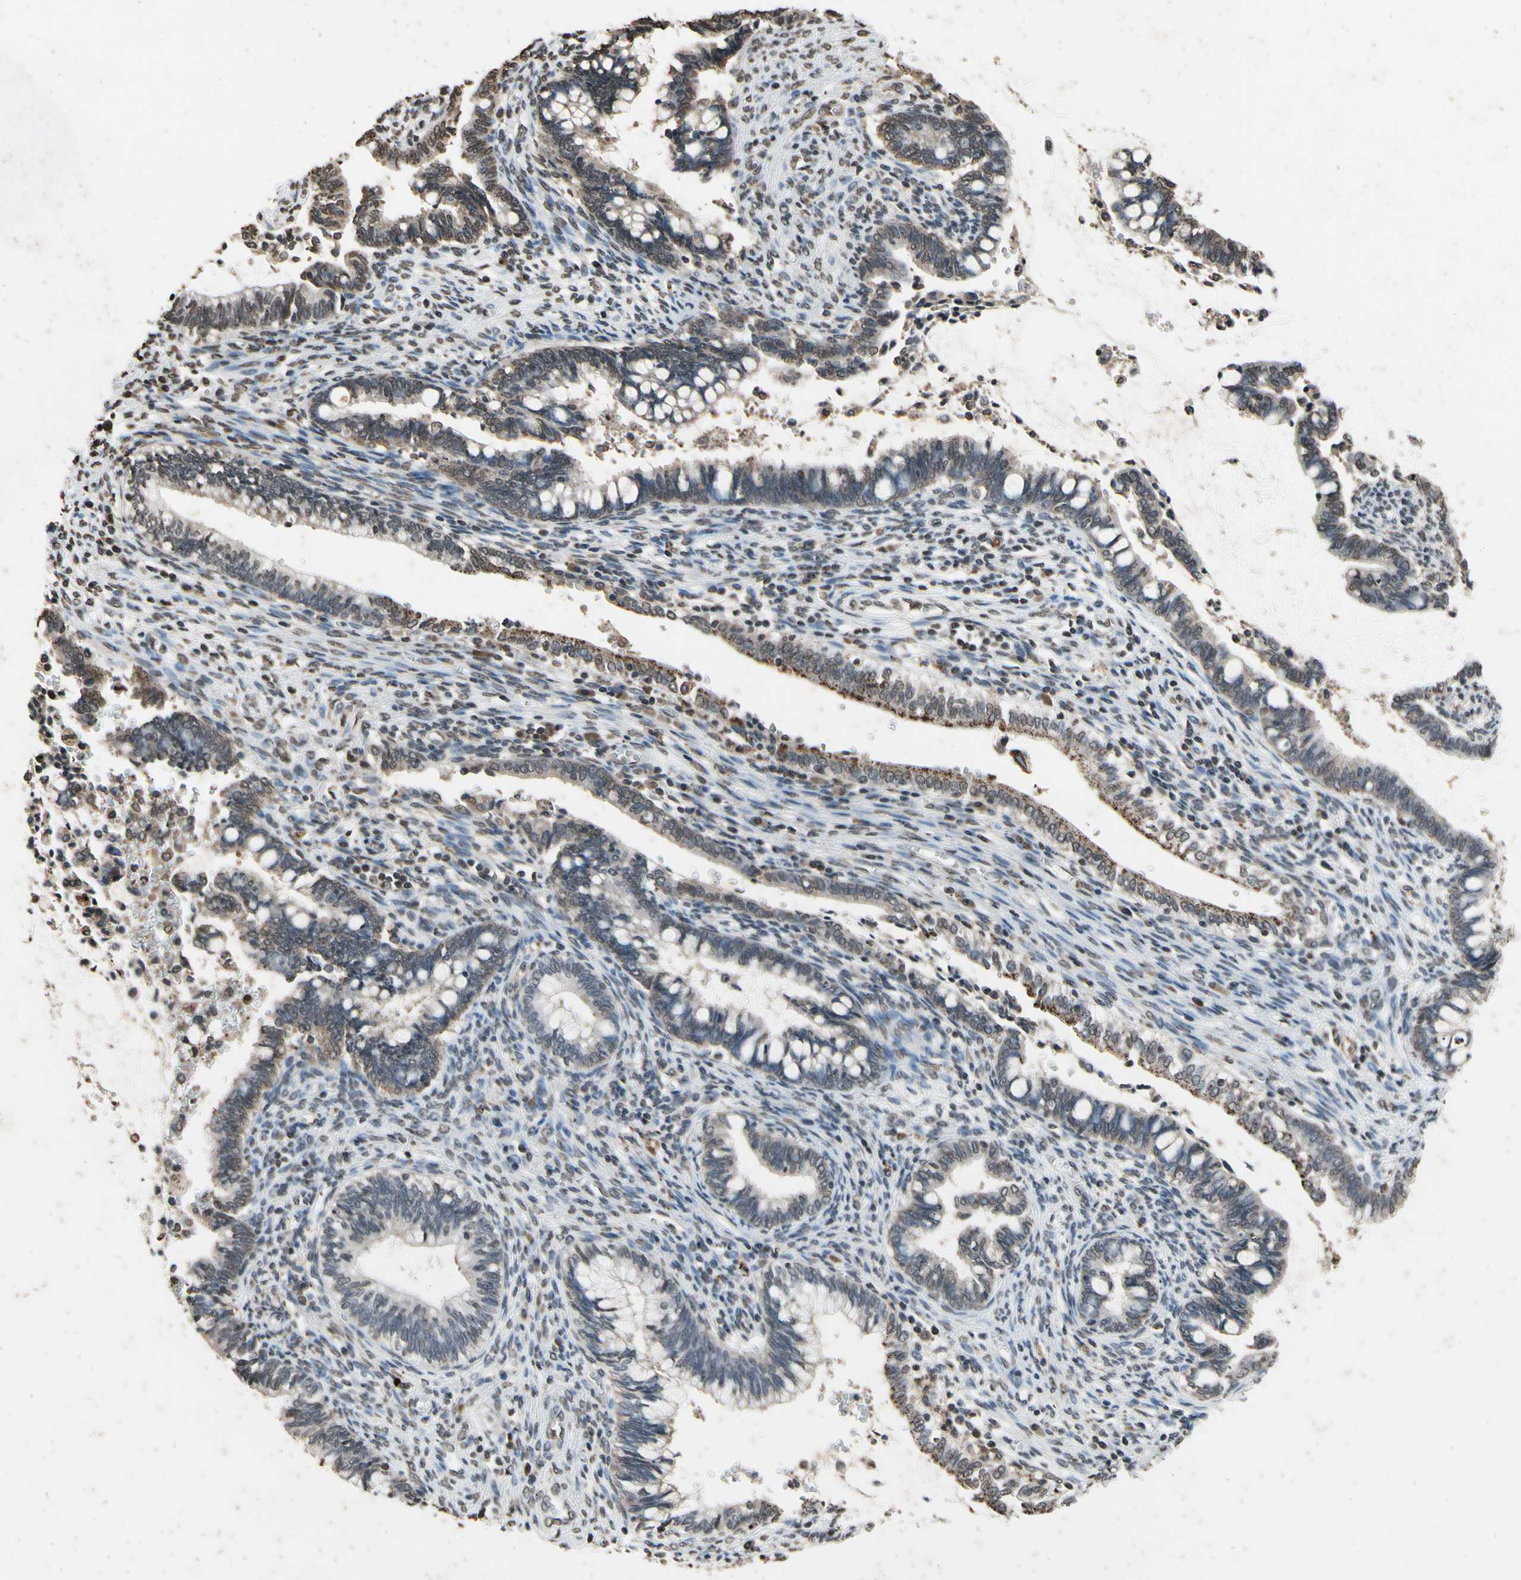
{"staining": {"intensity": "moderate", "quantity": "<25%", "location": "cytoplasmic/membranous"}, "tissue": "cervical cancer", "cell_type": "Tumor cells", "image_type": "cancer", "snomed": [{"axis": "morphology", "description": "Adenocarcinoma, NOS"}, {"axis": "topography", "description": "Cervix"}], "caption": "Protein analysis of cervical cancer tissue demonstrates moderate cytoplasmic/membranous staining in about <25% of tumor cells.", "gene": "HIPK2", "patient": {"sex": "female", "age": 44}}